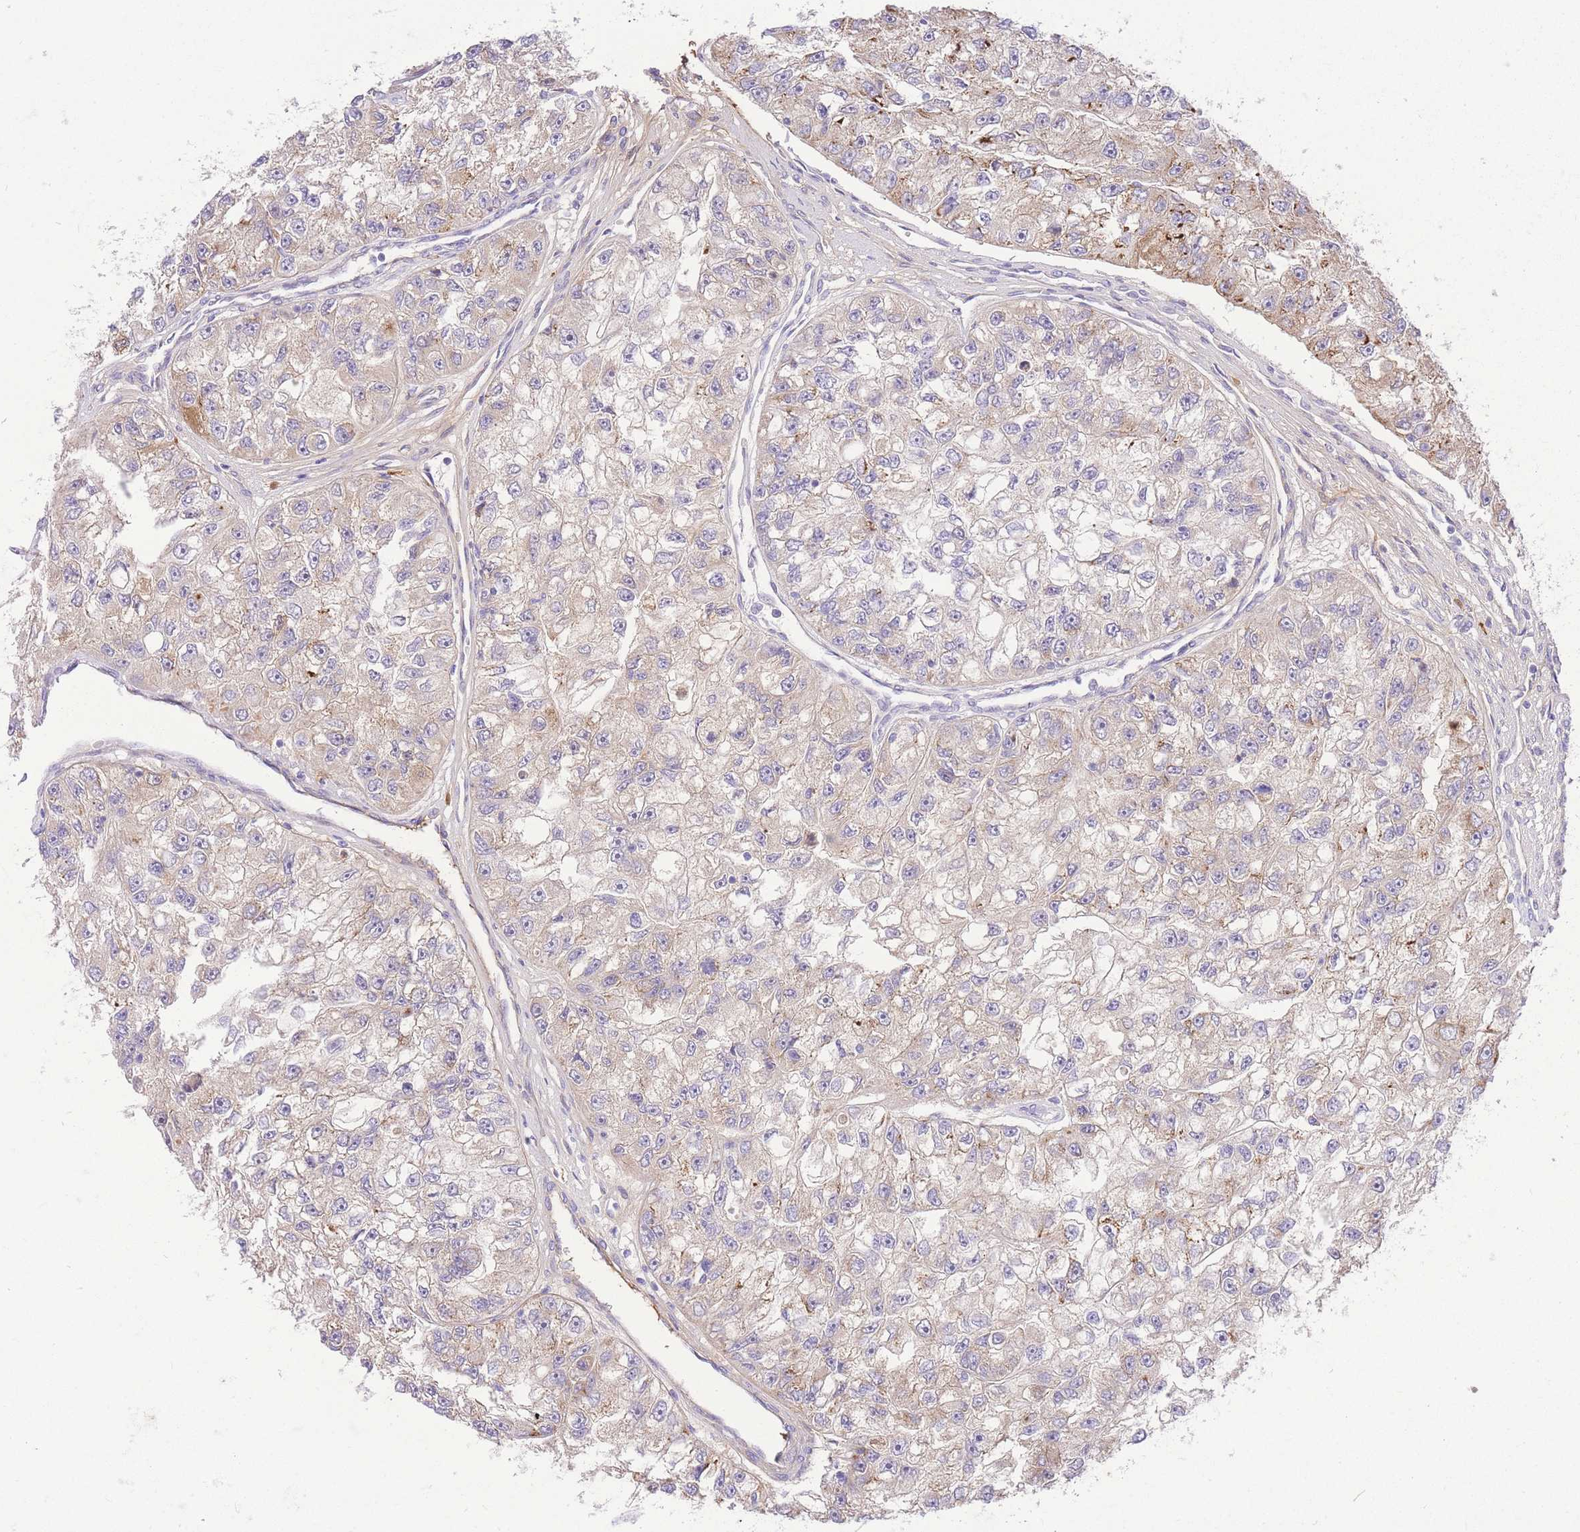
{"staining": {"intensity": "moderate", "quantity": "25%-75%", "location": "cytoplasmic/membranous"}, "tissue": "renal cancer", "cell_type": "Tumor cells", "image_type": "cancer", "snomed": [{"axis": "morphology", "description": "Adenocarcinoma, NOS"}, {"axis": "topography", "description": "Kidney"}], "caption": "Immunohistochemistry staining of adenocarcinoma (renal), which displays medium levels of moderate cytoplasmic/membranous staining in about 25%-75% of tumor cells indicating moderate cytoplasmic/membranous protein expression. The staining was performed using DAB (3,3'-diaminobenzidine) (brown) for protein detection and nuclei were counterstained in hematoxylin (blue).", "gene": "LIPH", "patient": {"sex": "male", "age": 63}}